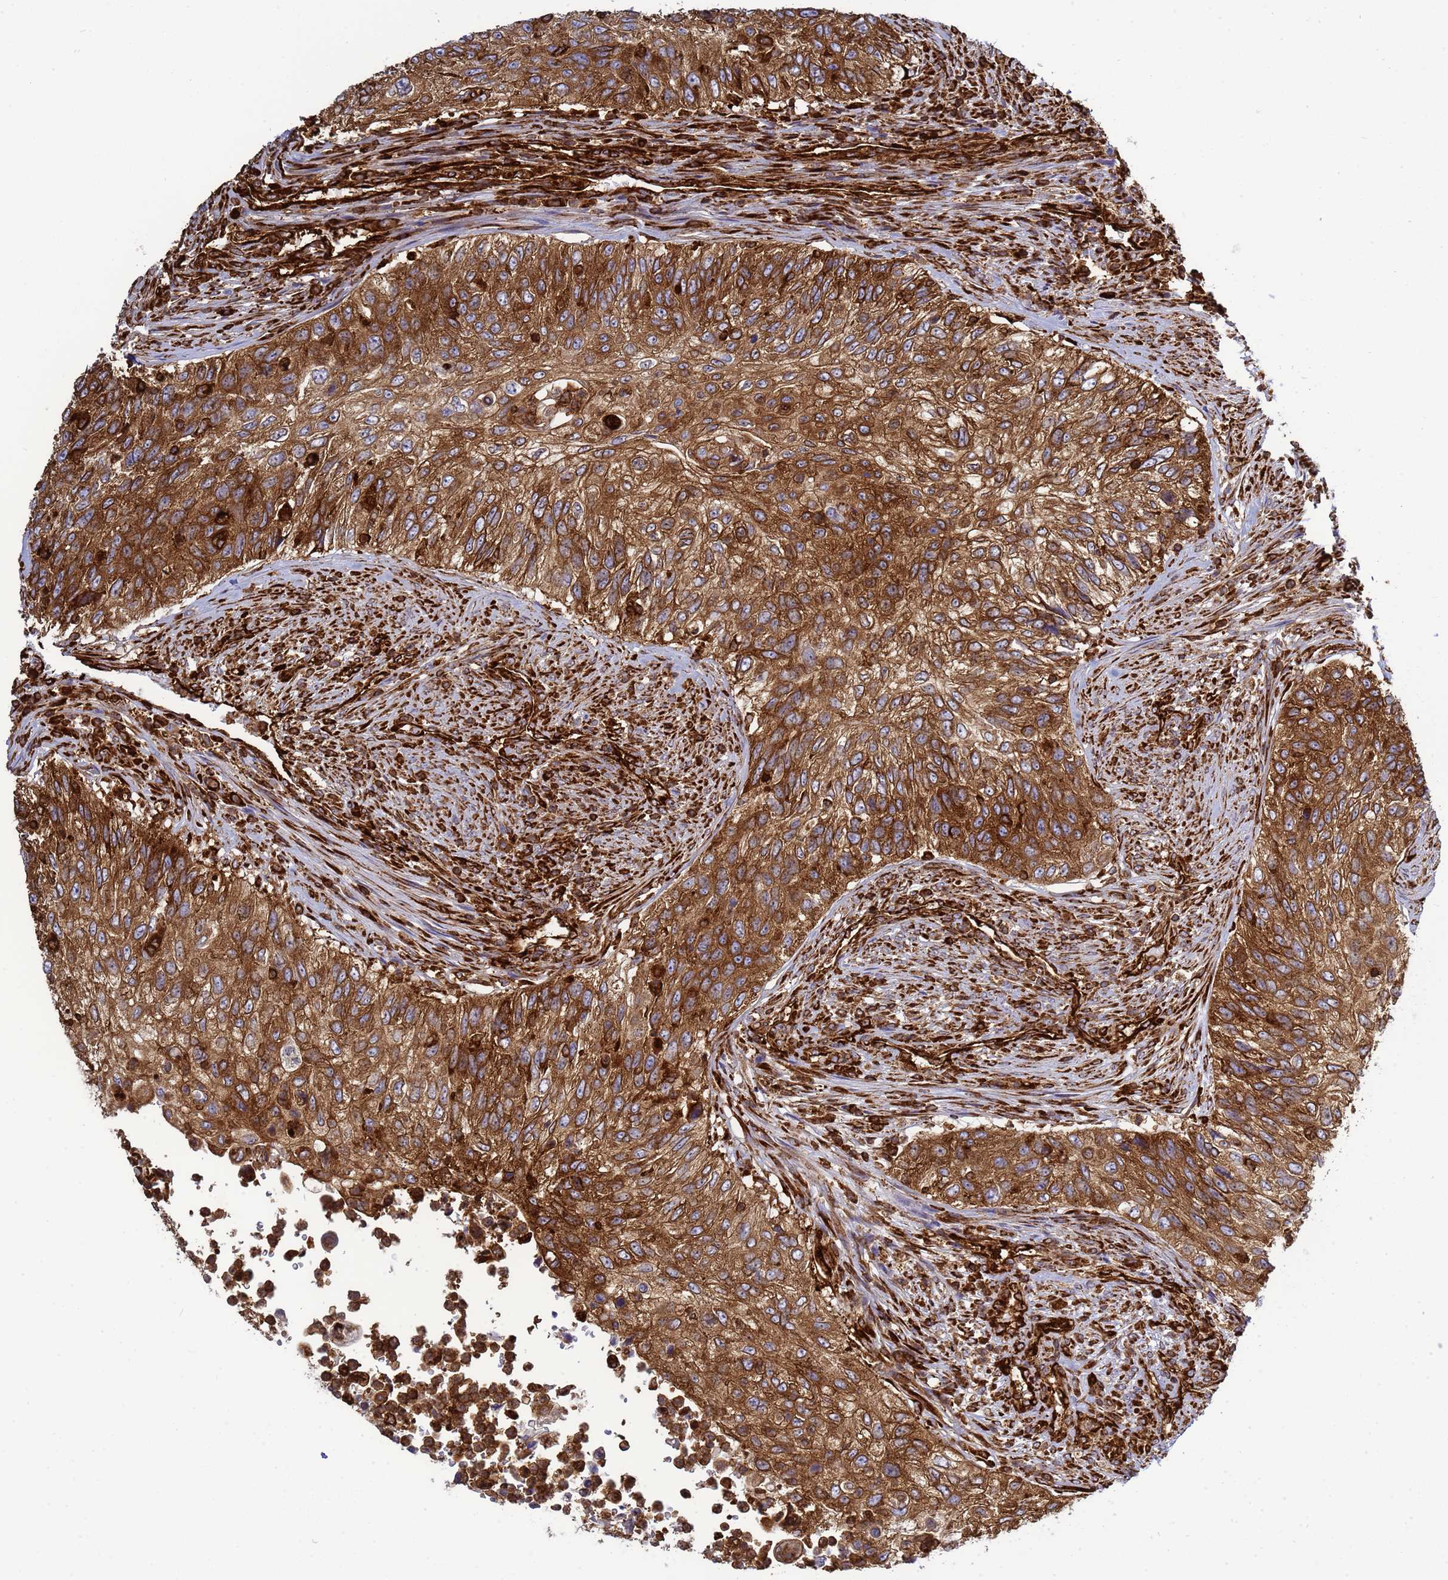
{"staining": {"intensity": "strong", "quantity": ">75%", "location": "cytoplasmic/membranous"}, "tissue": "urothelial cancer", "cell_type": "Tumor cells", "image_type": "cancer", "snomed": [{"axis": "morphology", "description": "Urothelial carcinoma, High grade"}, {"axis": "topography", "description": "Urinary bladder"}], "caption": "The micrograph shows immunohistochemical staining of urothelial carcinoma (high-grade). There is strong cytoplasmic/membranous positivity is appreciated in approximately >75% of tumor cells.", "gene": "ZBTB8OS", "patient": {"sex": "female", "age": 60}}